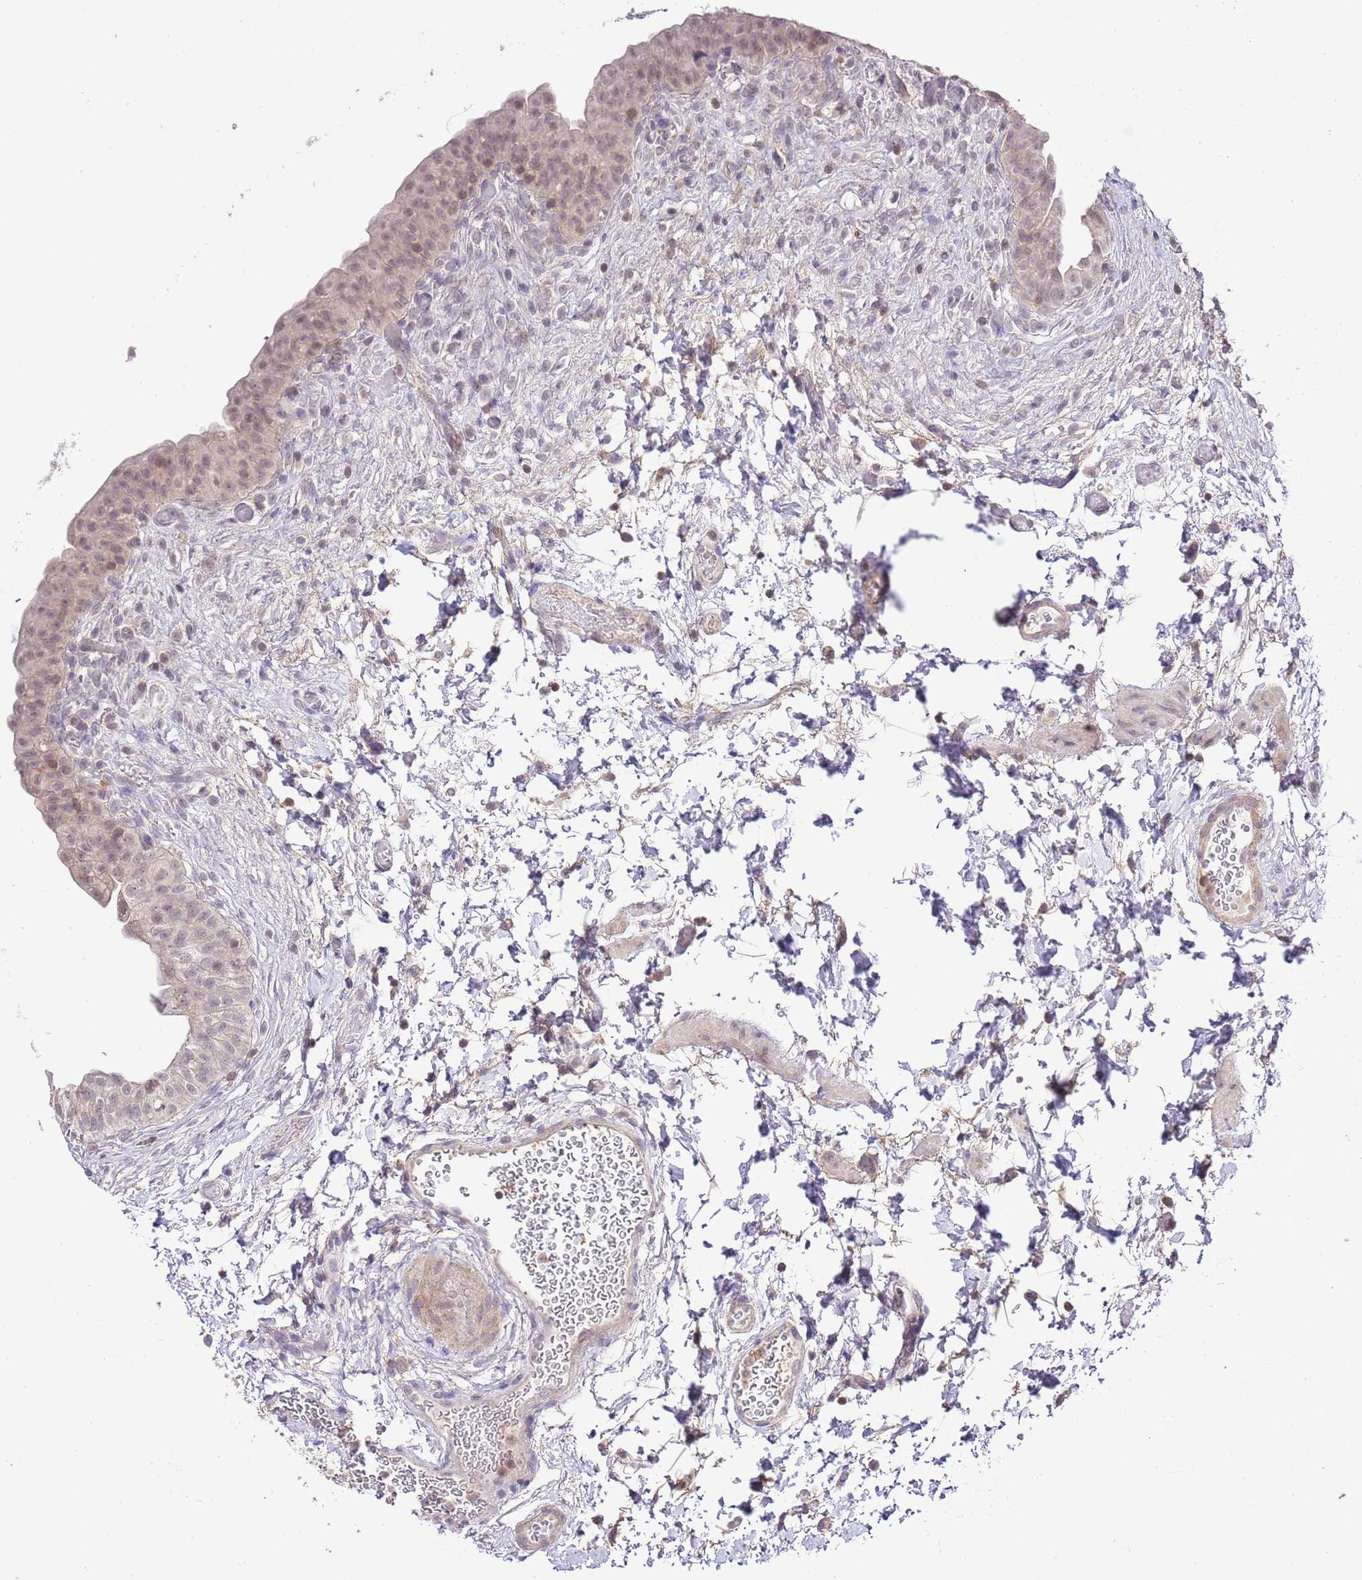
{"staining": {"intensity": "weak", "quantity": "25%-75%", "location": "cytoplasmic/membranous,nuclear"}, "tissue": "urinary bladder", "cell_type": "Urothelial cells", "image_type": "normal", "snomed": [{"axis": "morphology", "description": "Normal tissue, NOS"}, {"axis": "topography", "description": "Urinary bladder"}], "caption": "Immunohistochemistry photomicrograph of benign urinary bladder: human urinary bladder stained using immunohistochemistry shows low levels of weak protein expression localized specifically in the cytoplasmic/membranous,nuclear of urothelial cells, appearing as a cytoplasmic/membranous,nuclear brown color.", "gene": "EFHD1", "patient": {"sex": "male", "age": 69}}